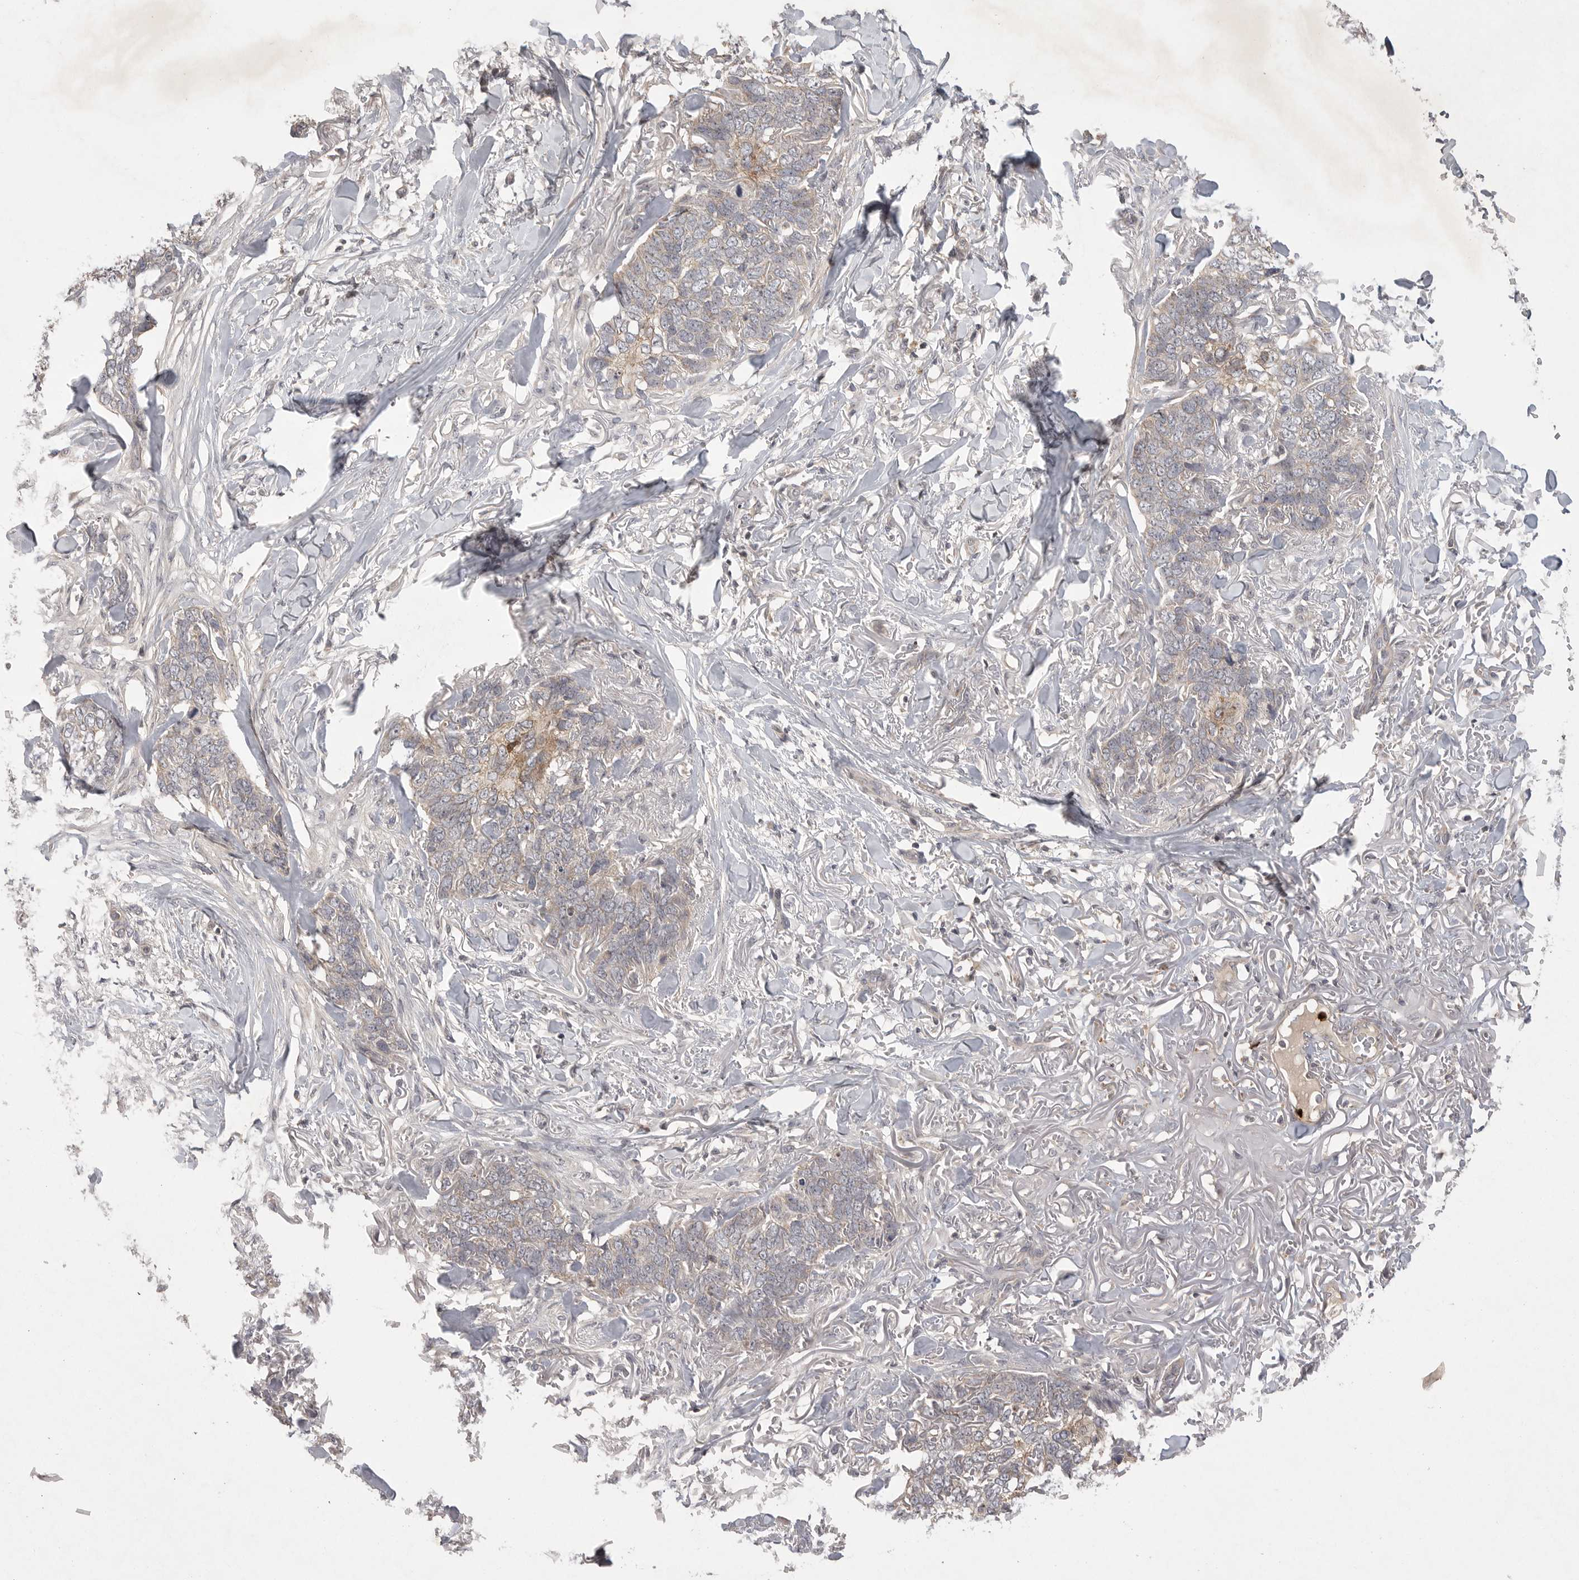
{"staining": {"intensity": "weak", "quantity": "<25%", "location": "cytoplasmic/membranous"}, "tissue": "skin cancer", "cell_type": "Tumor cells", "image_type": "cancer", "snomed": [{"axis": "morphology", "description": "Normal tissue, NOS"}, {"axis": "morphology", "description": "Basal cell carcinoma"}, {"axis": "topography", "description": "Skin"}], "caption": "IHC histopathology image of neoplastic tissue: basal cell carcinoma (skin) stained with DAB (3,3'-diaminobenzidine) demonstrates no significant protein expression in tumor cells.", "gene": "UBE3D", "patient": {"sex": "male", "age": 77}}